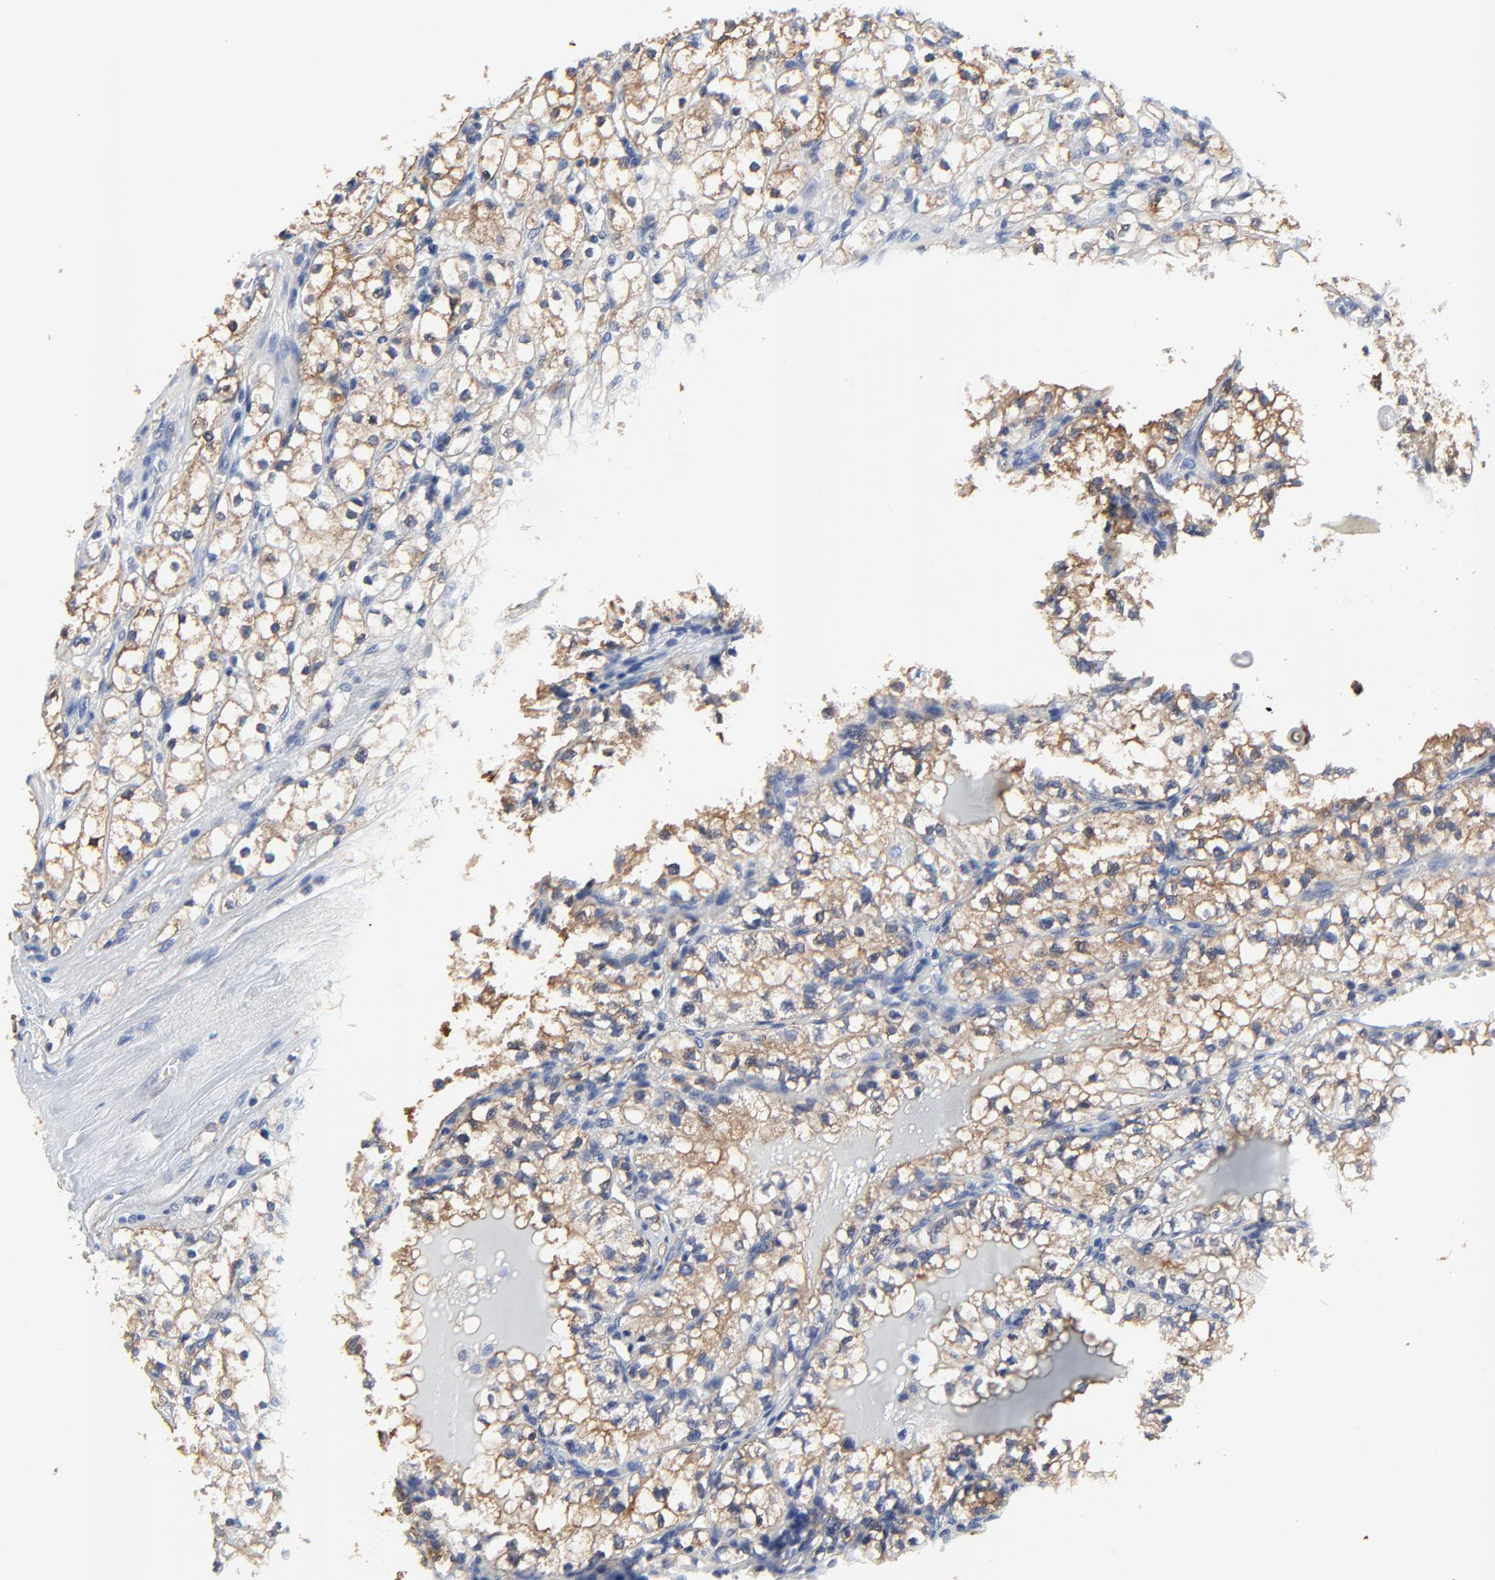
{"staining": {"intensity": "moderate", "quantity": ">75%", "location": "cytoplasmic/membranous"}, "tissue": "renal cancer", "cell_type": "Tumor cells", "image_type": "cancer", "snomed": [{"axis": "morphology", "description": "Adenocarcinoma, NOS"}, {"axis": "topography", "description": "Kidney"}], "caption": "Tumor cells demonstrate moderate cytoplasmic/membranous positivity in about >75% of cells in renal cancer (adenocarcinoma).", "gene": "NXF3", "patient": {"sex": "male", "age": 61}}